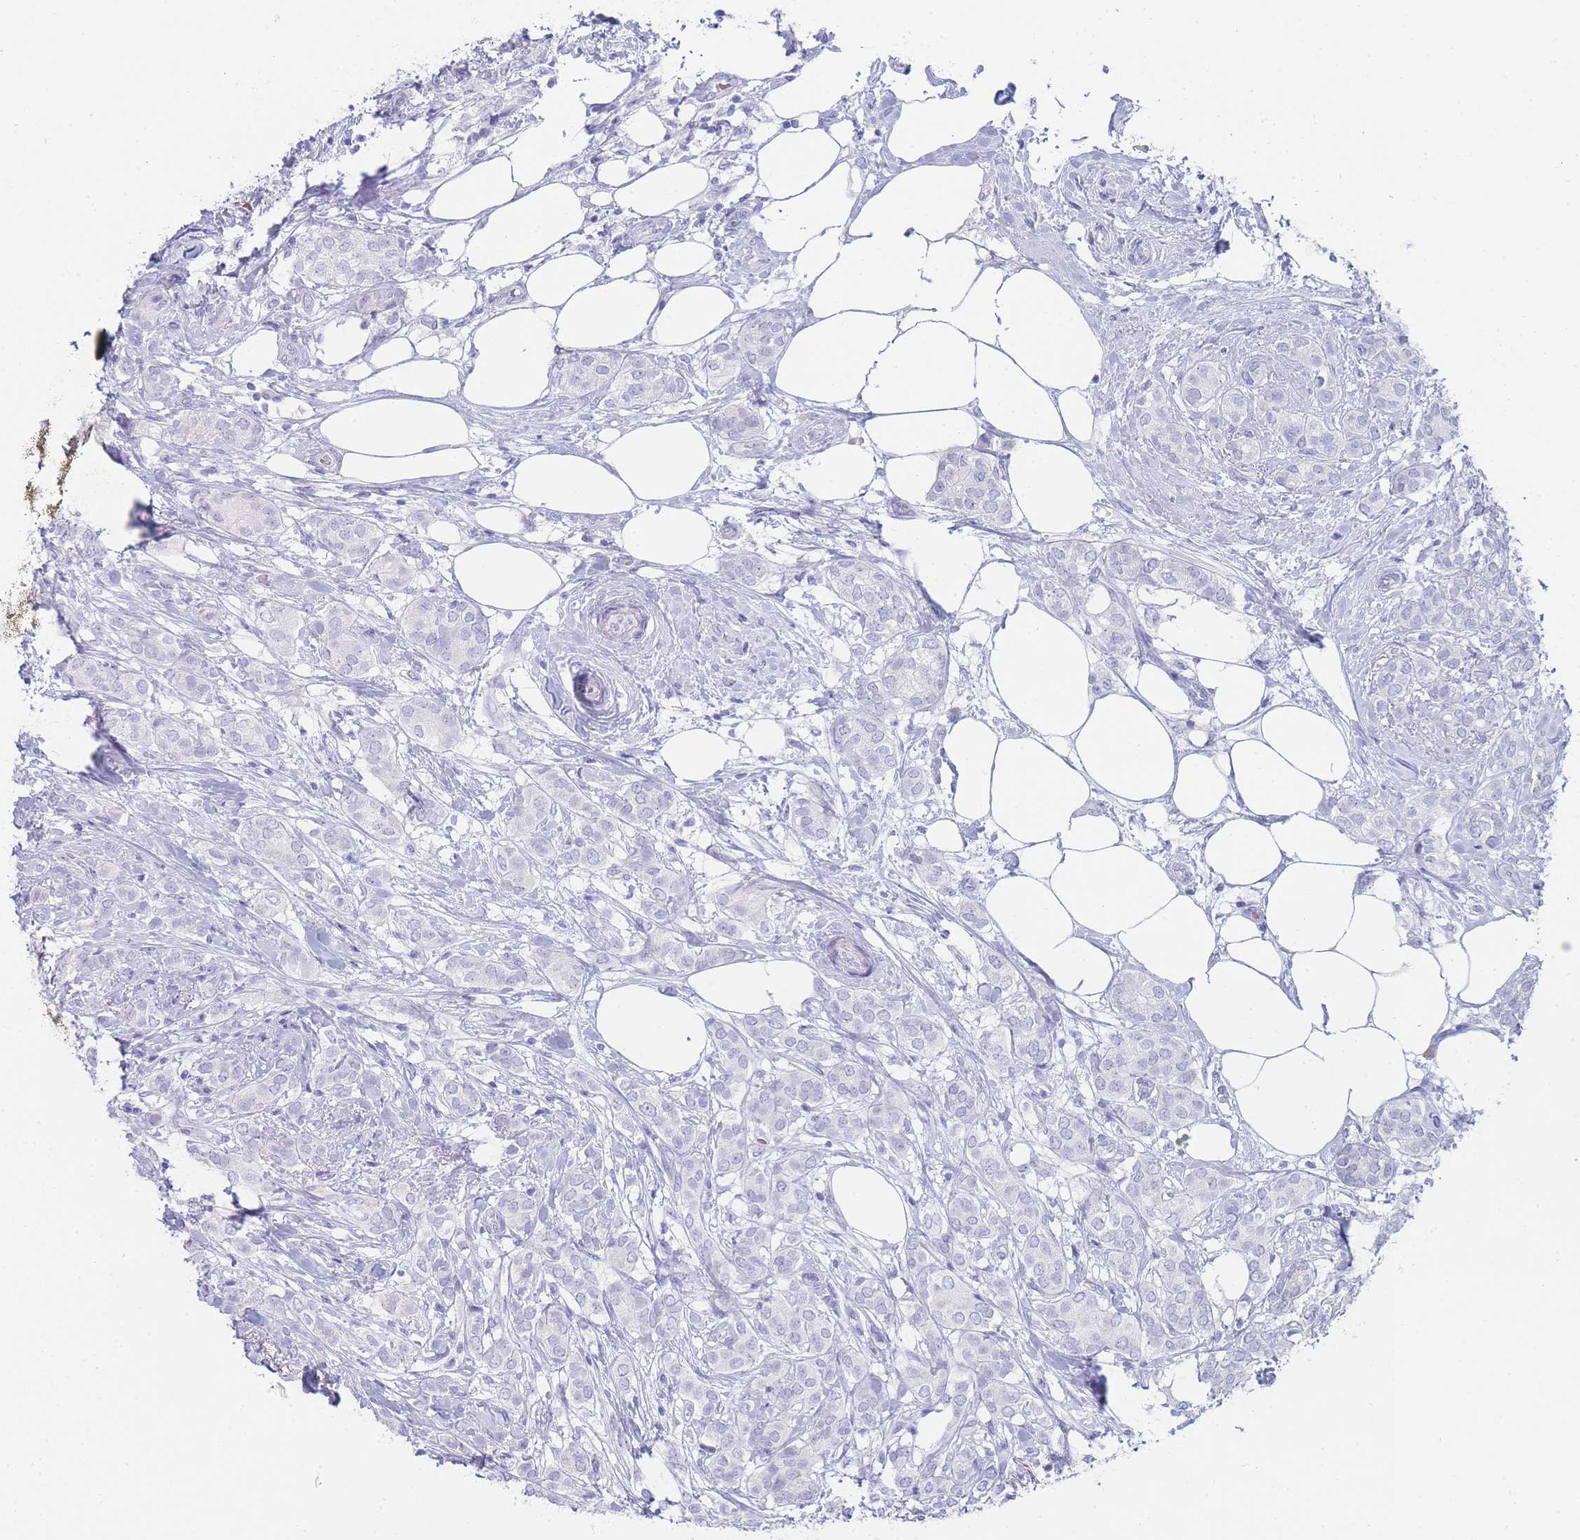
{"staining": {"intensity": "negative", "quantity": "none", "location": "none"}, "tissue": "breast cancer", "cell_type": "Tumor cells", "image_type": "cancer", "snomed": [{"axis": "morphology", "description": "Duct carcinoma"}, {"axis": "topography", "description": "Breast"}], "caption": "IHC histopathology image of neoplastic tissue: breast intraductal carcinoma stained with DAB demonstrates no significant protein positivity in tumor cells.", "gene": "HBG2", "patient": {"sex": "female", "age": 73}}